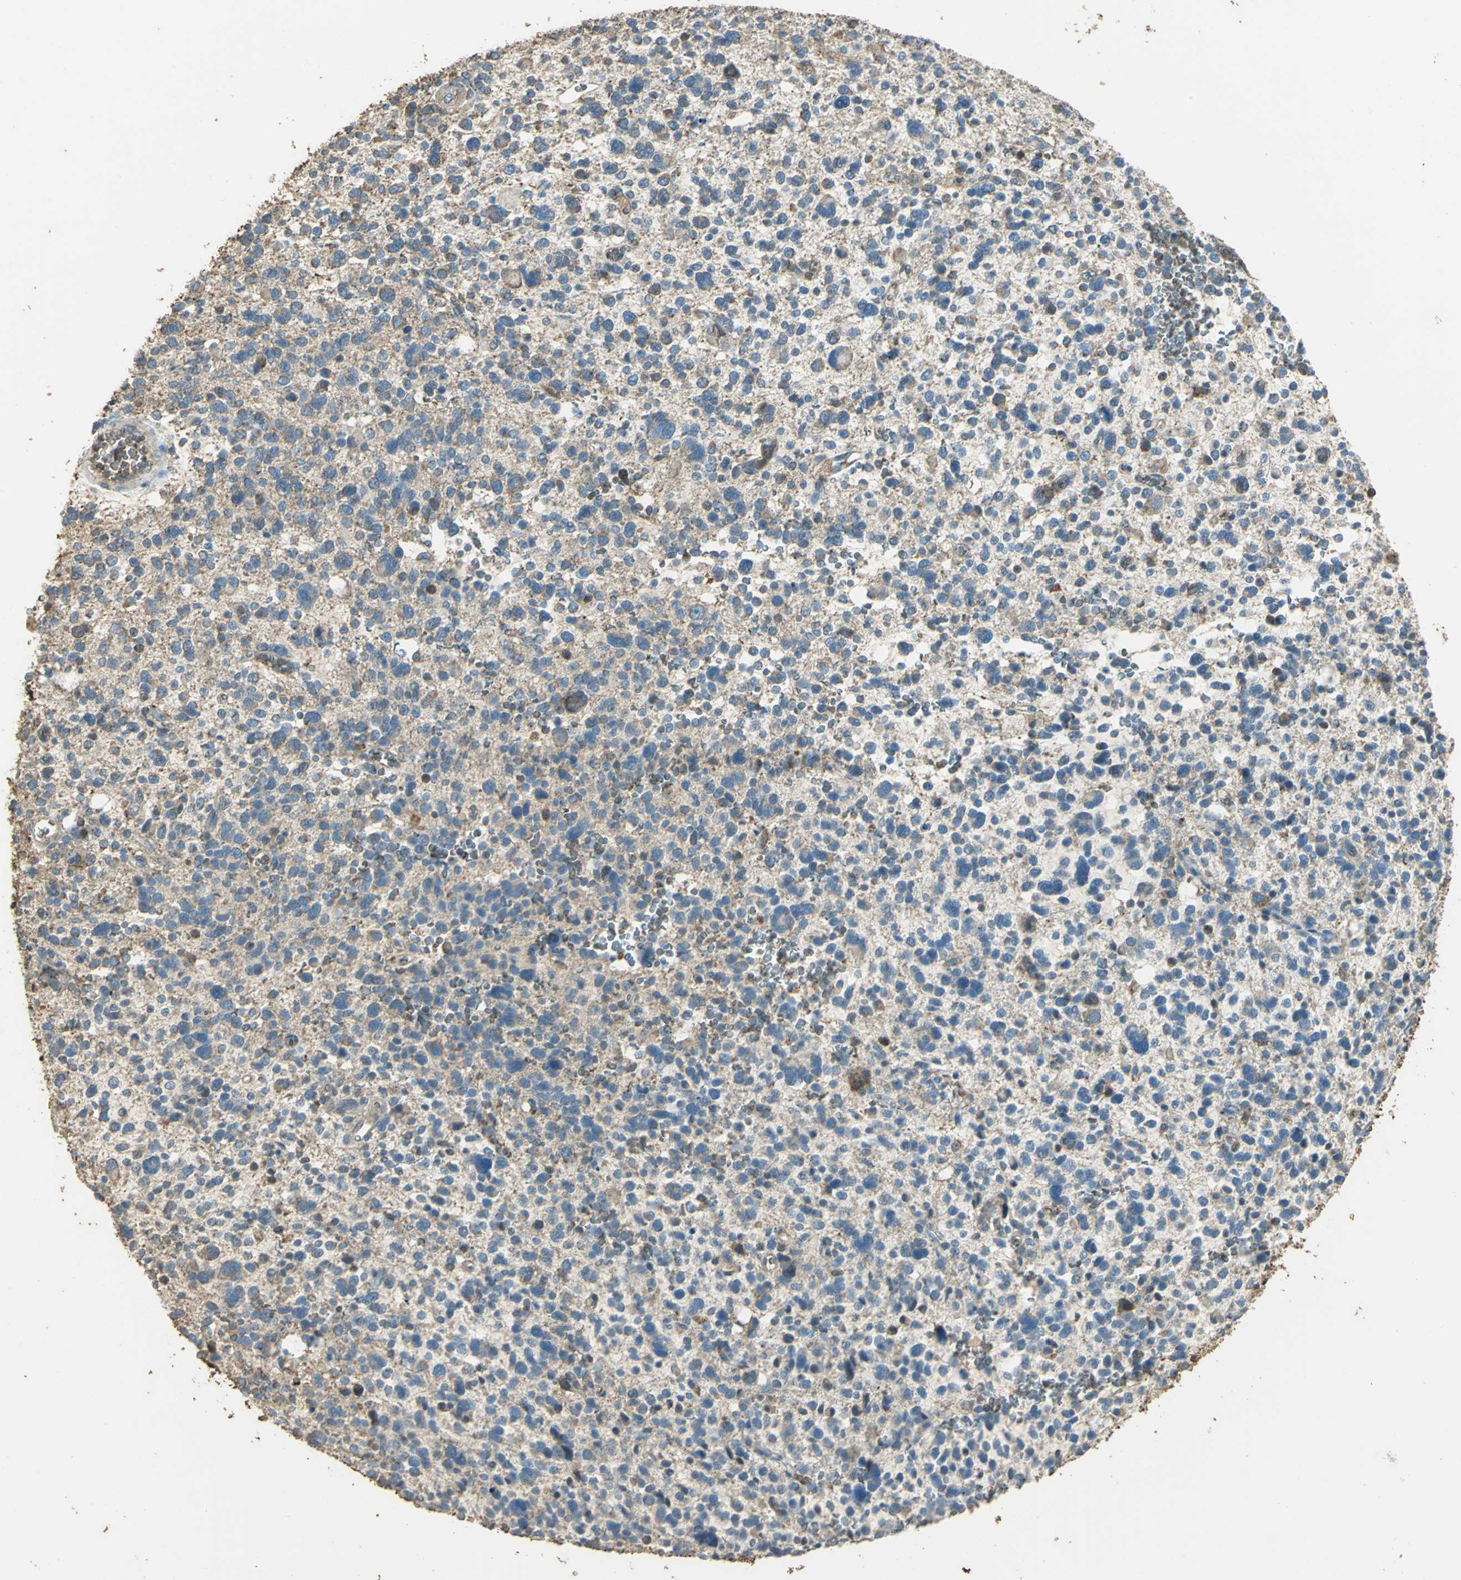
{"staining": {"intensity": "weak", "quantity": ">75%", "location": "cytoplasmic/membranous"}, "tissue": "glioma", "cell_type": "Tumor cells", "image_type": "cancer", "snomed": [{"axis": "morphology", "description": "Glioma, malignant, High grade"}, {"axis": "topography", "description": "Brain"}], "caption": "IHC micrograph of neoplastic tissue: human glioma stained using immunohistochemistry exhibits low levels of weak protein expression localized specifically in the cytoplasmic/membranous of tumor cells, appearing as a cytoplasmic/membranous brown color.", "gene": "TRAPPC2", "patient": {"sex": "male", "age": 48}}